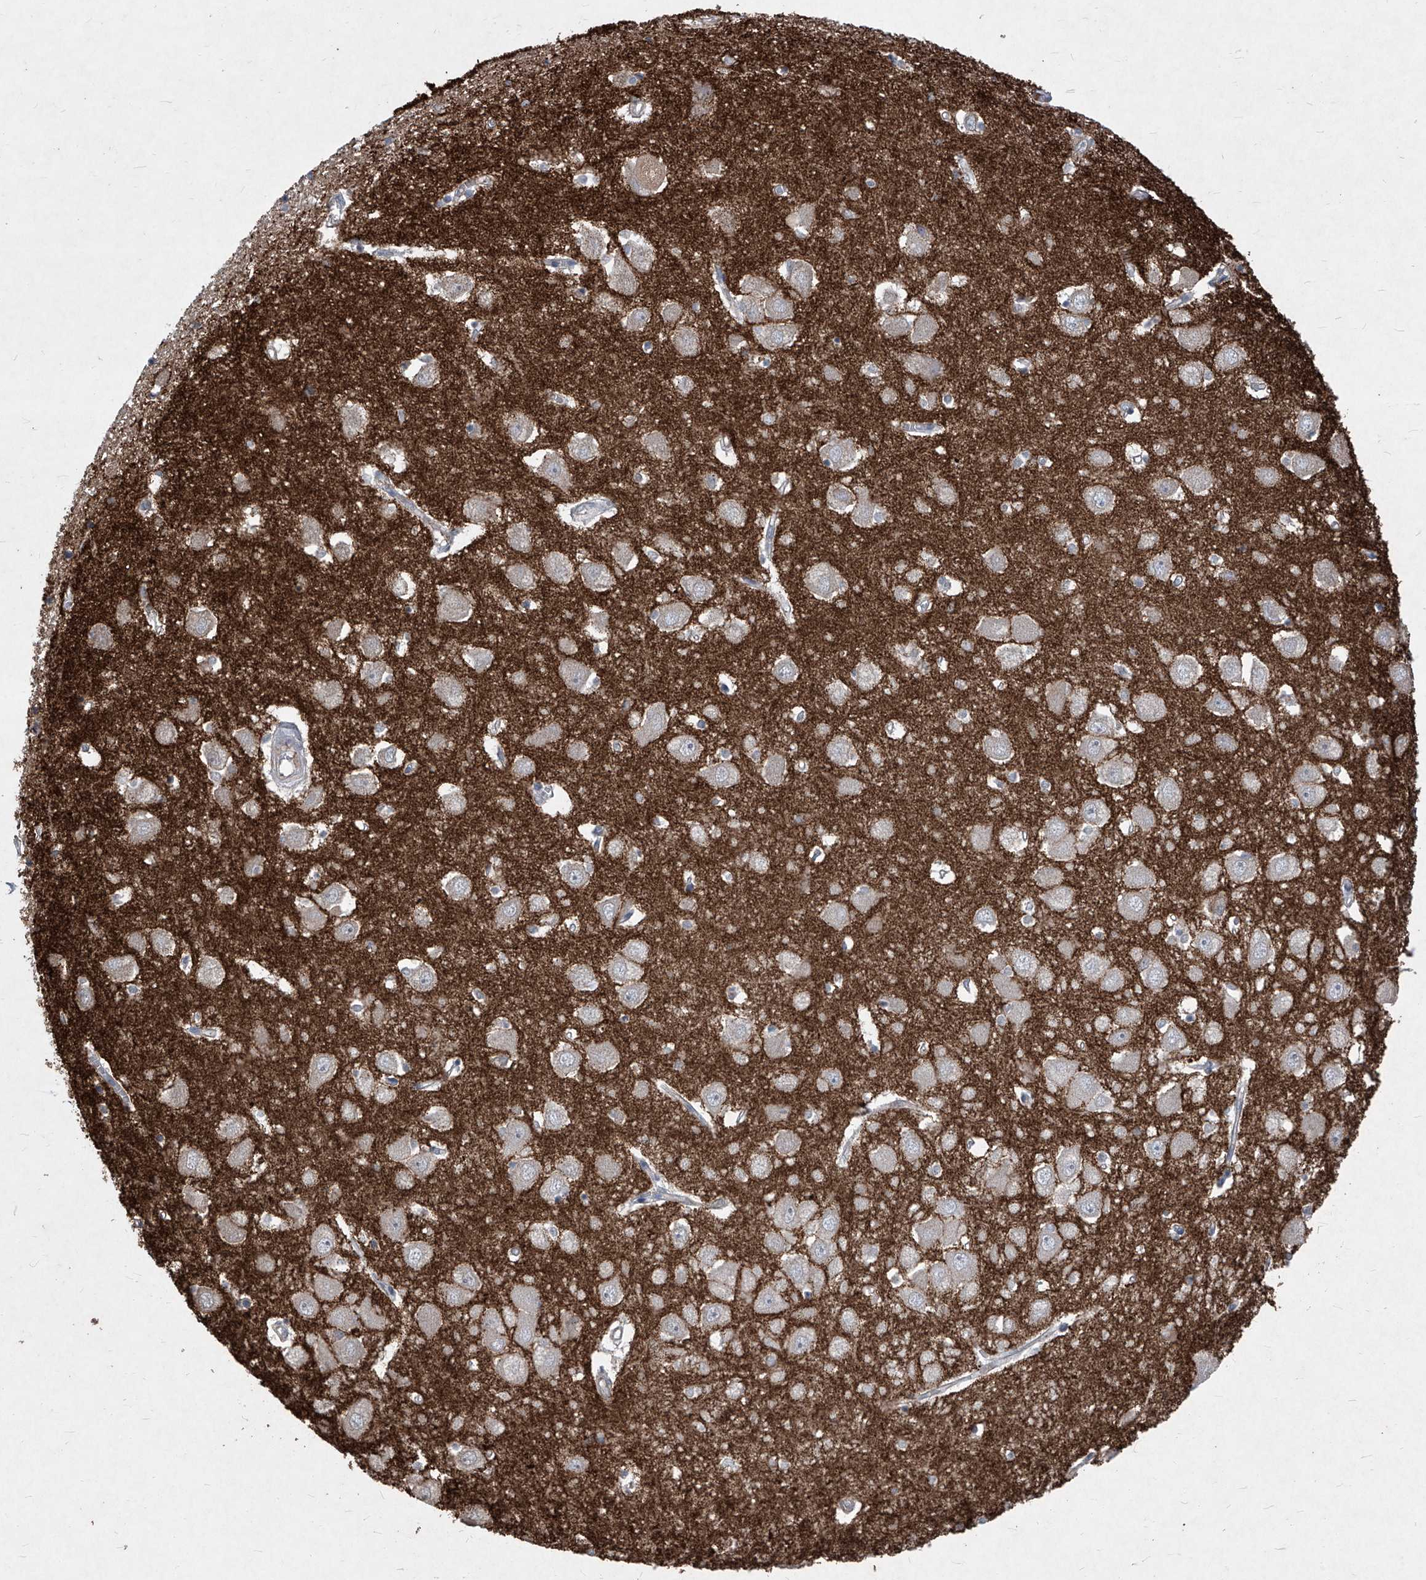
{"staining": {"intensity": "negative", "quantity": "none", "location": "none"}, "tissue": "hippocampus", "cell_type": "Glial cells", "image_type": "normal", "snomed": [{"axis": "morphology", "description": "Normal tissue, NOS"}, {"axis": "topography", "description": "Hippocampus"}], "caption": "Micrograph shows no protein staining in glial cells of unremarkable hippocampus.", "gene": "SYNGR1", "patient": {"sex": "female", "age": 64}}